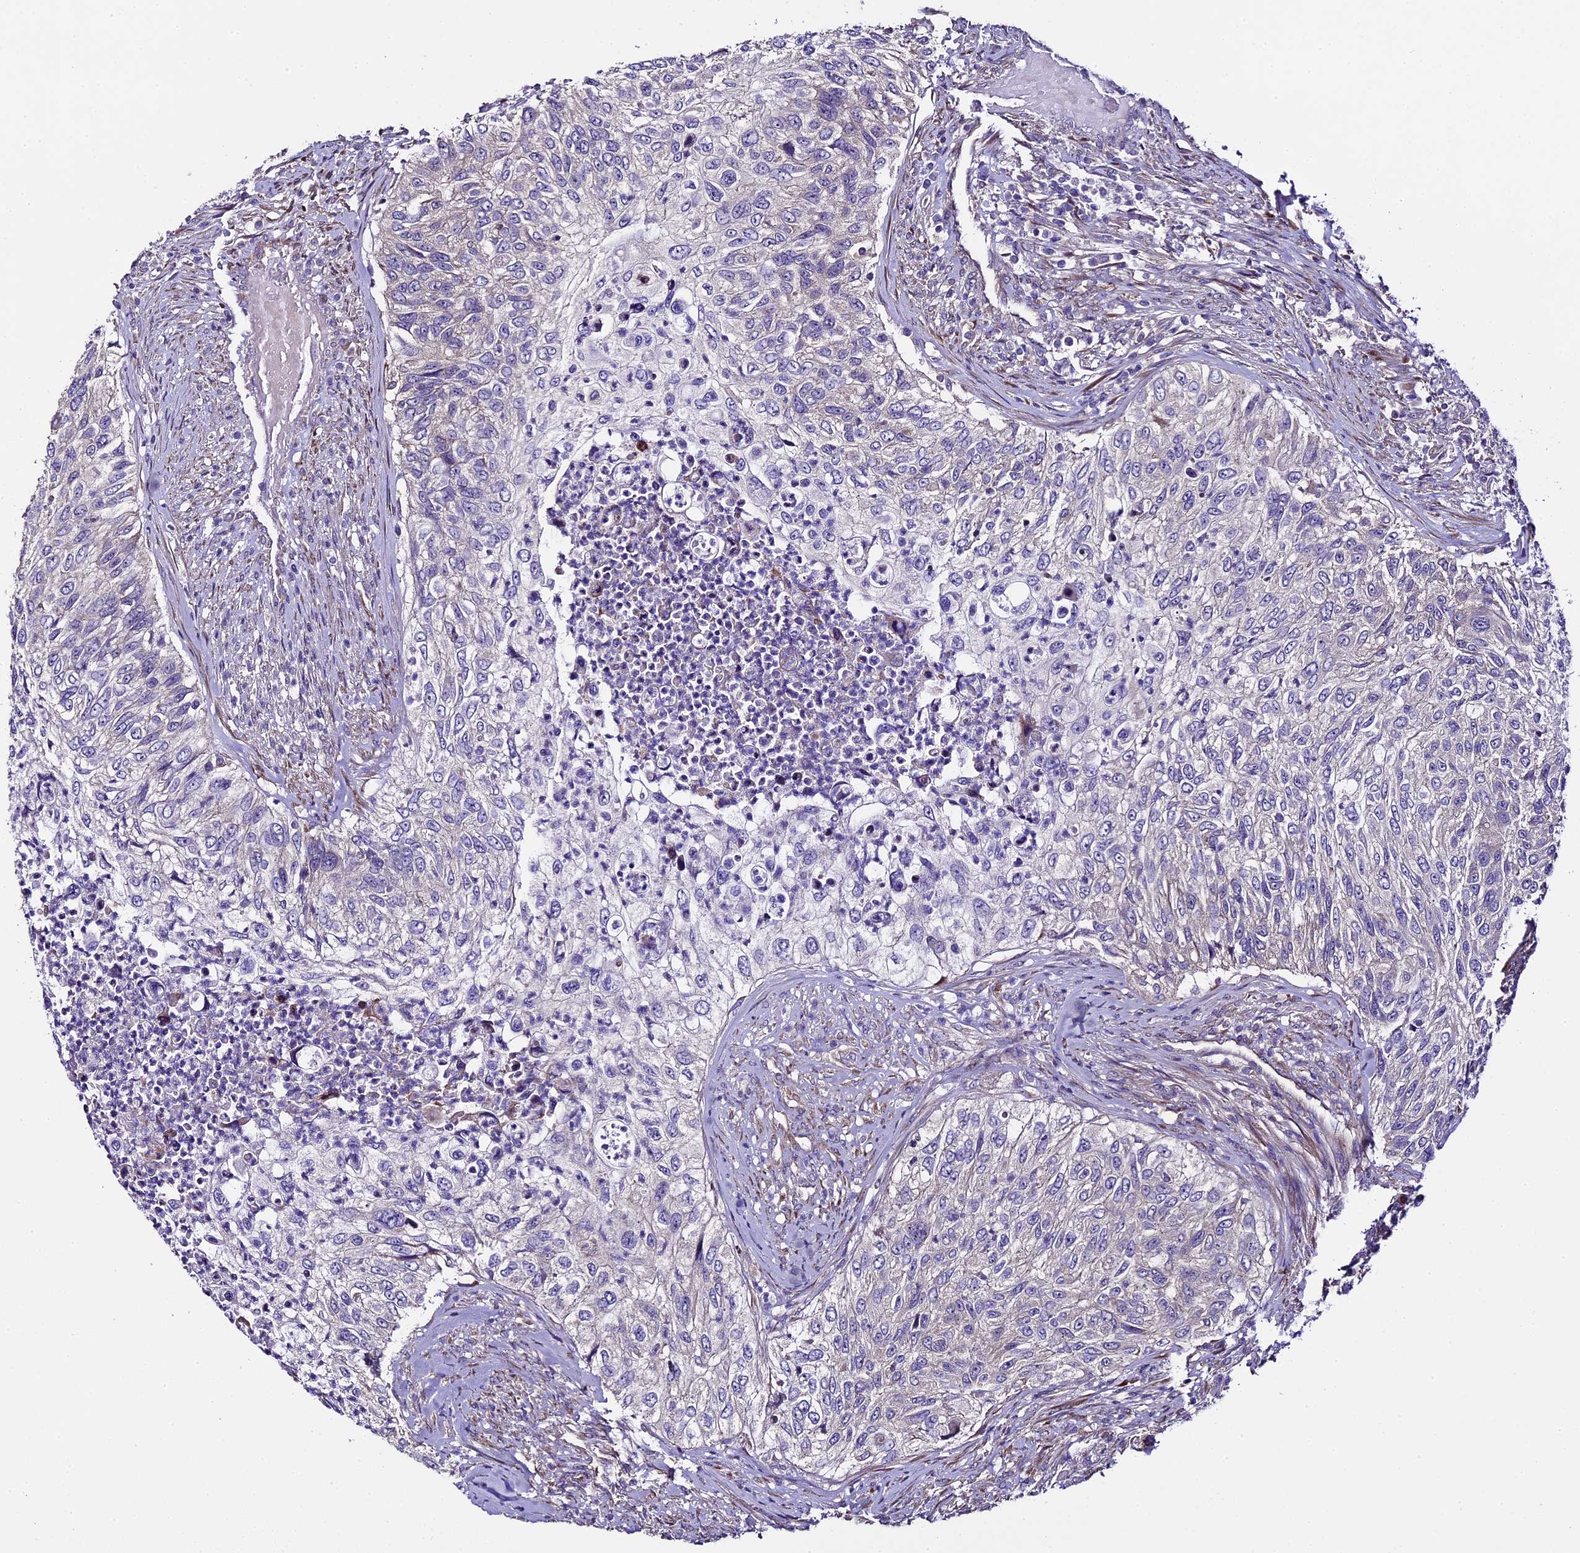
{"staining": {"intensity": "negative", "quantity": "none", "location": "none"}, "tissue": "urothelial cancer", "cell_type": "Tumor cells", "image_type": "cancer", "snomed": [{"axis": "morphology", "description": "Urothelial carcinoma, High grade"}, {"axis": "topography", "description": "Urinary bladder"}], "caption": "This is a histopathology image of IHC staining of urothelial cancer, which shows no staining in tumor cells. The staining was performed using DAB to visualize the protein expression in brown, while the nuclei were stained in blue with hematoxylin (Magnification: 20x).", "gene": "SPIRE1", "patient": {"sex": "female", "age": 60}}